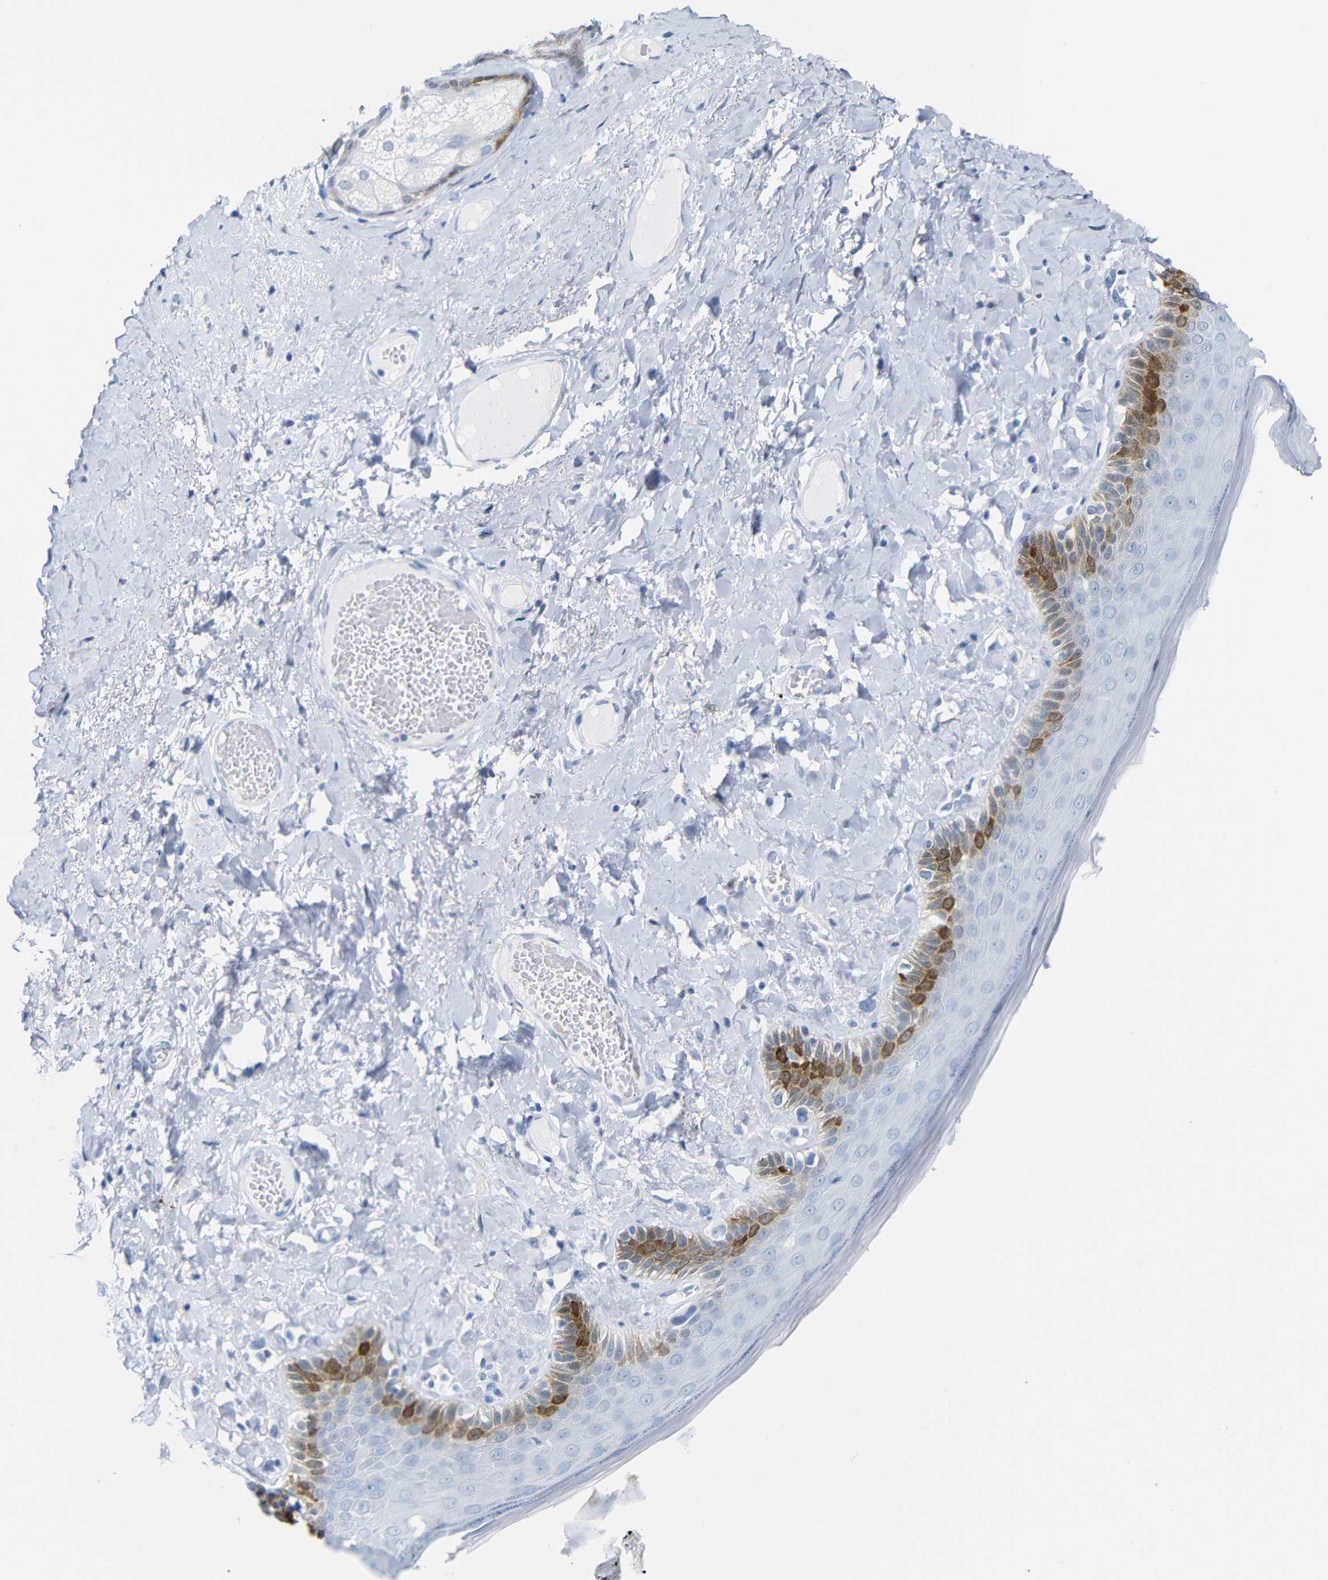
{"staining": {"intensity": "strong", "quantity": "<25%", "location": "cytoplasmic/membranous,nuclear"}, "tissue": "skin", "cell_type": "Epidermal cells", "image_type": "normal", "snomed": [{"axis": "morphology", "description": "Normal tissue, NOS"}, {"axis": "topography", "description": "Anal"}], "caption": "Immunohistochemistry of unremarkable skin demonstrates medium levels of strong cytoplasmic/membranous,nuclear positivity in approximately <25% of epidermal cells. The protein is stained brown, and the nuclei are stained in blue (DAB IHC with brightfield microscopy, high magnification).", "gene": "MT1A", "patient": {"sex": "male", "age": 69}}